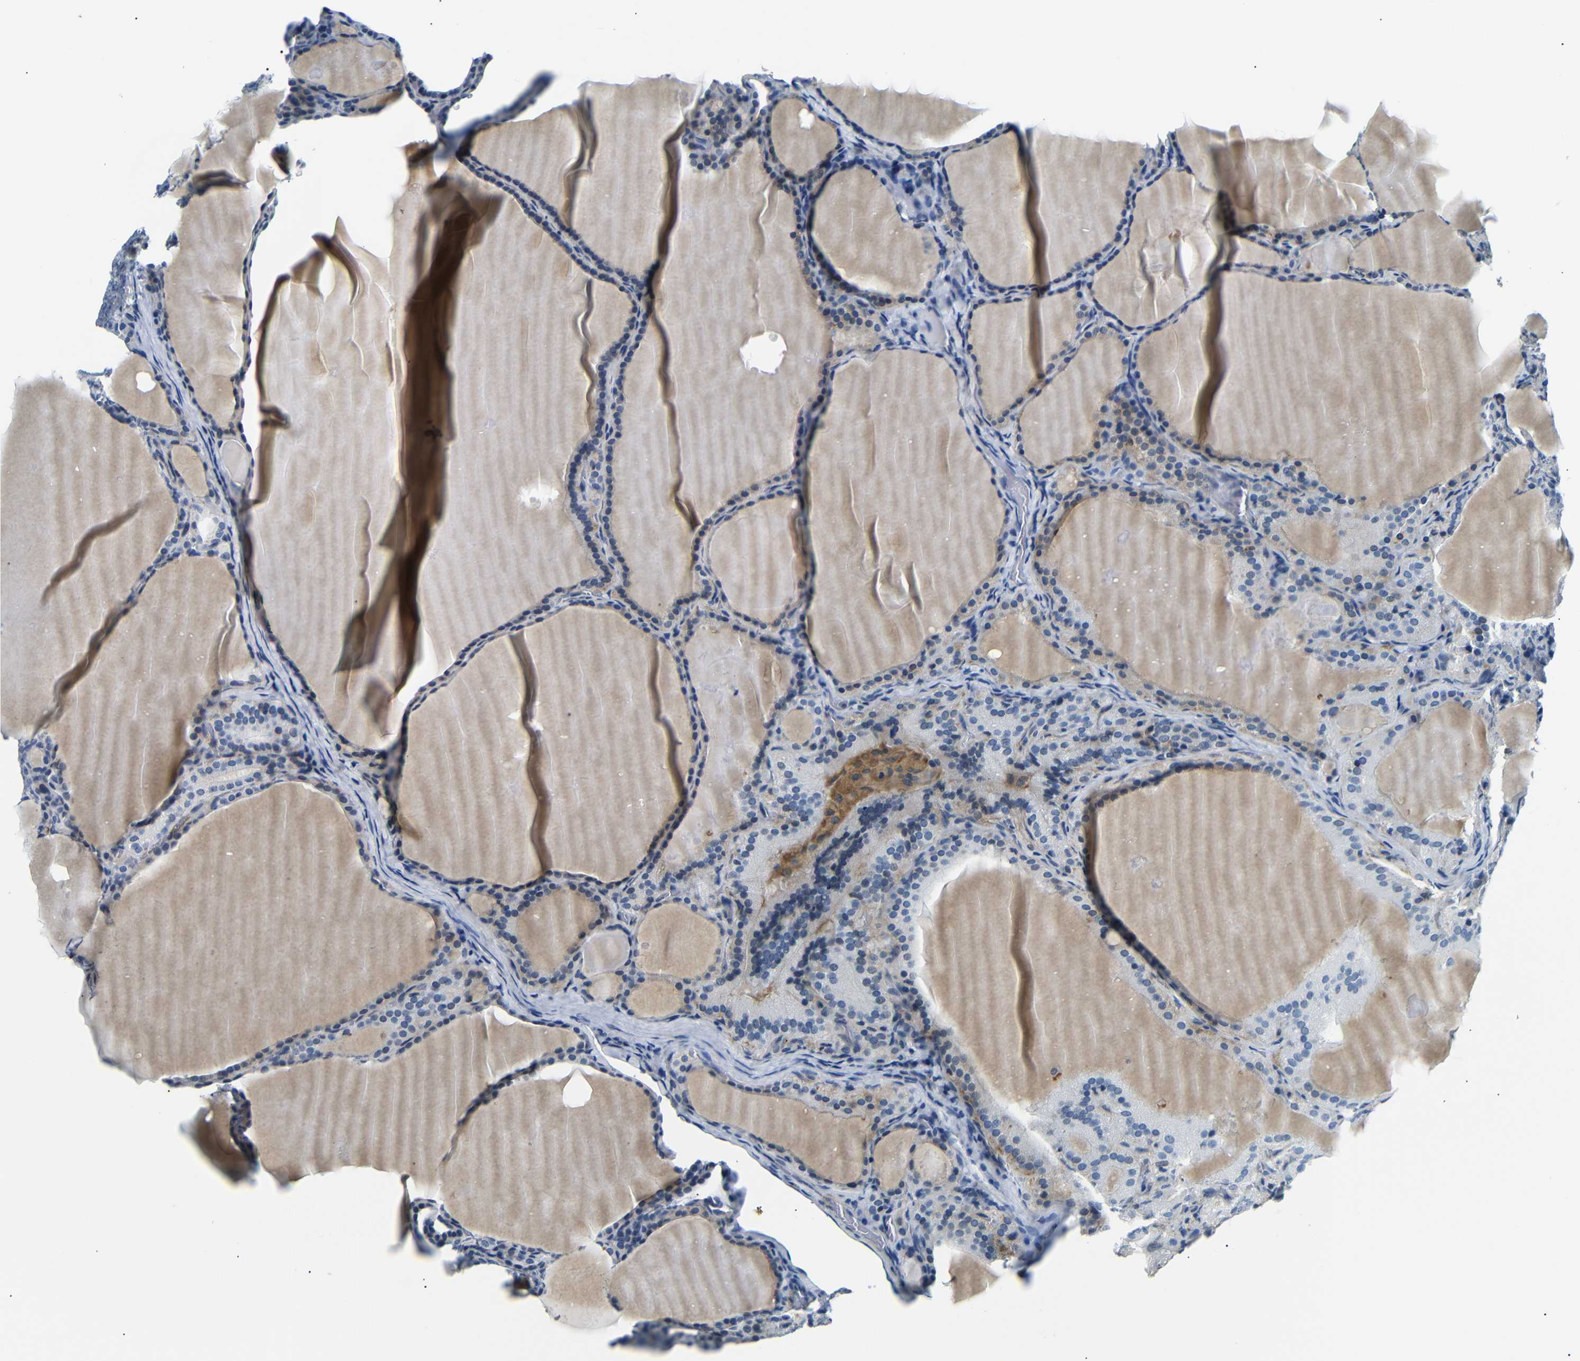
{"staining": {"intensity": "weak", "quantity": "<25%", "location": "cytoplasmic/membranous"}, "tissue": "thyroid cancer", "cell_type": "Tumor cells", "image_type": "cancer", "snomed": [{"axis": "morphology", "description": "Papillary adenocarcinoma, NOS"}, {"axis": "topography", "description": "Thyroid gland"}], "caption": "High power microscopy photomicrograph of an immunohistochemistry (IHC) micrograph of thyroid cancer, revealing no significant staining in tumor cells.", "gene": "TAFA1", "patient": {"sex": "female", "age": 42}}